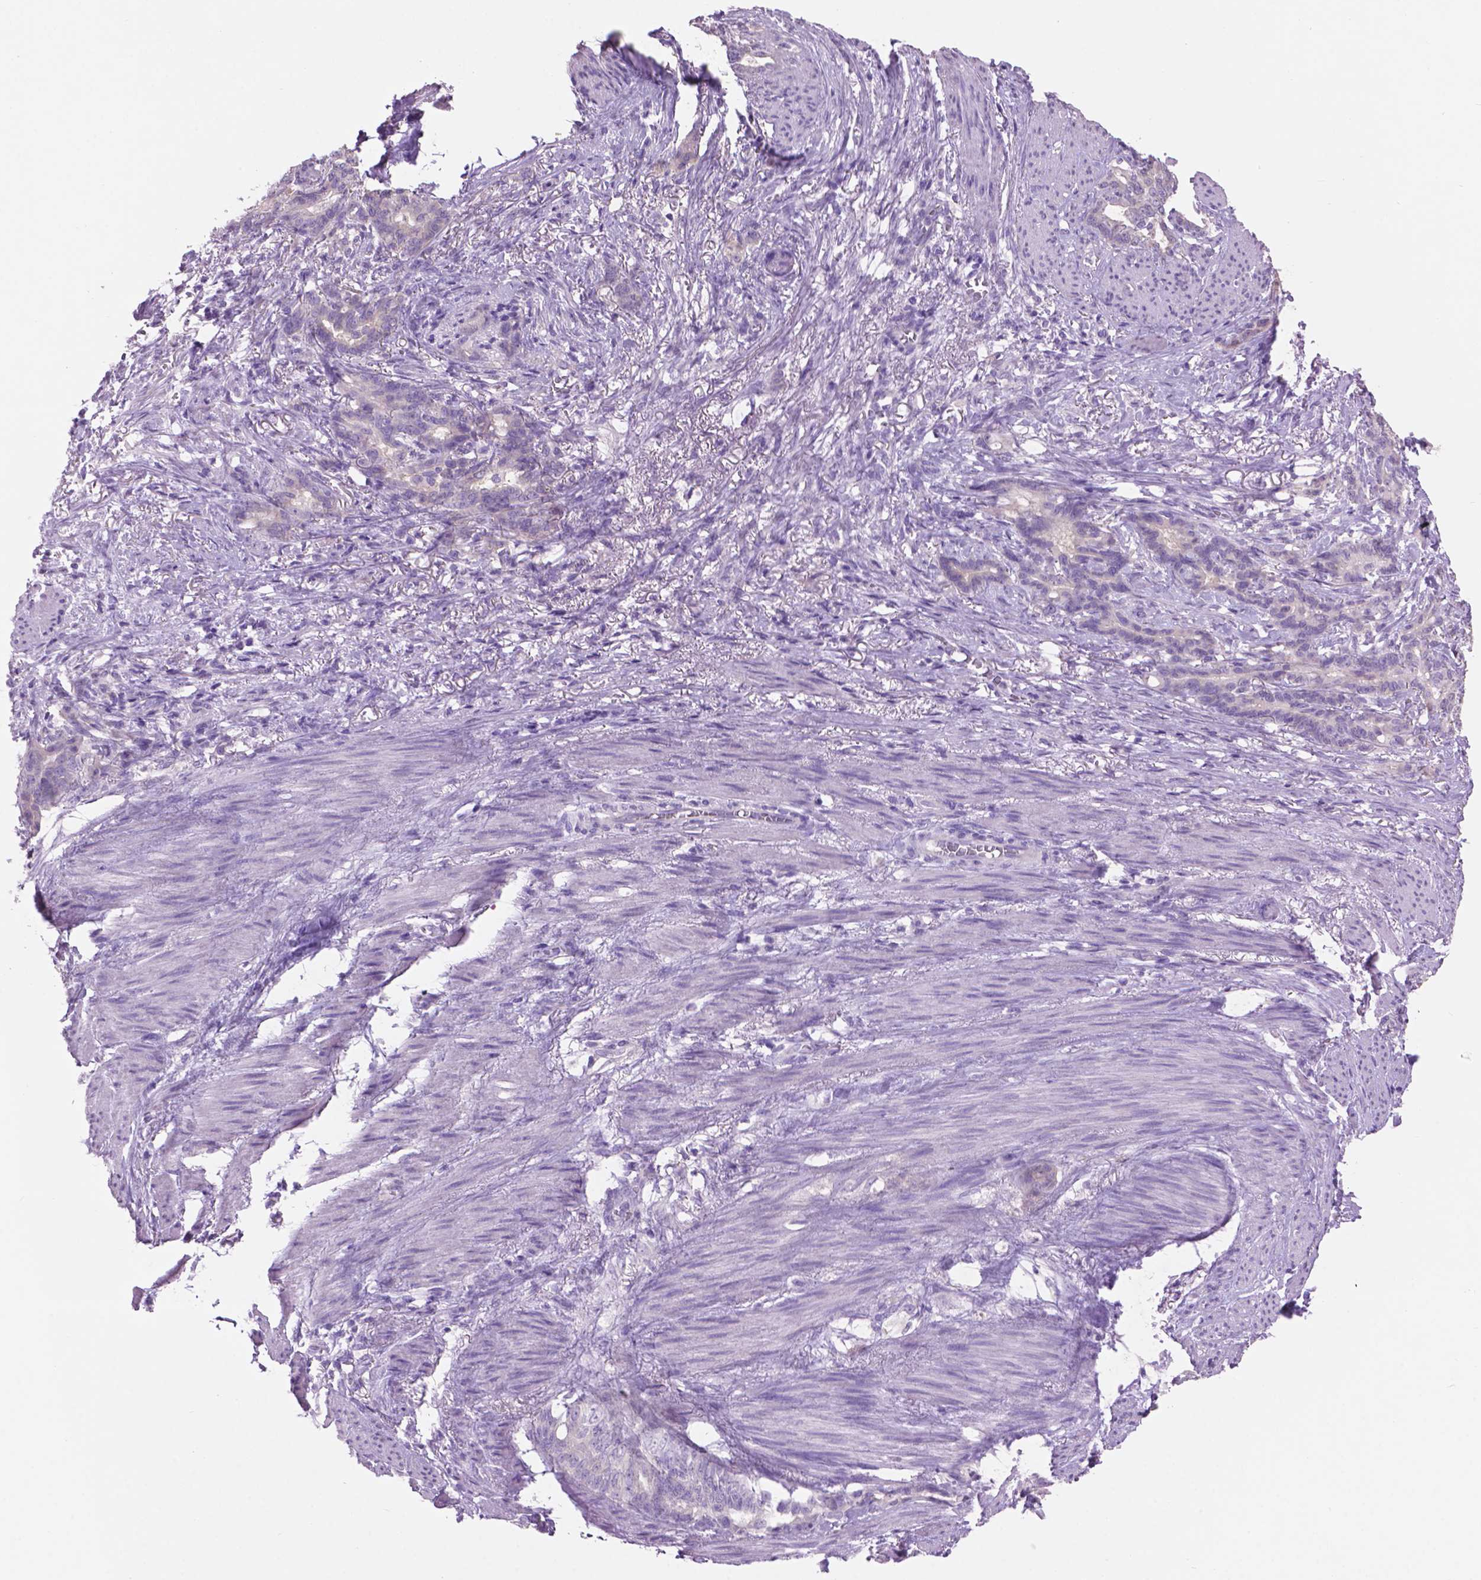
{"staining": {"intensity": "negative", "quantity": "none", "location": "none"}, "tissue": "stomach cancer", "cell_type": "Tumor cells", "image_type": "cancer", "snomed": [{"axis": "morphology", "description": "Normal tissue, NOS"}, {"axis": "morphology", "description": "Adenocarcinoma, NOS"}, {"axis": "topography", "description": "Esophagus"}, {"axis": "topography", "description": "Stomach, upper"}], "caption": "High magnification brightfield microscopy of stomach adenocarcinoma stained with DAB (3,3'-diaminobenzidine) (brown) and counterstained with hematoxylin (blue): tumor cells show no significant expression.", "gene": "CRYBA4", "patient": {"sex": "male", "age": 62}}